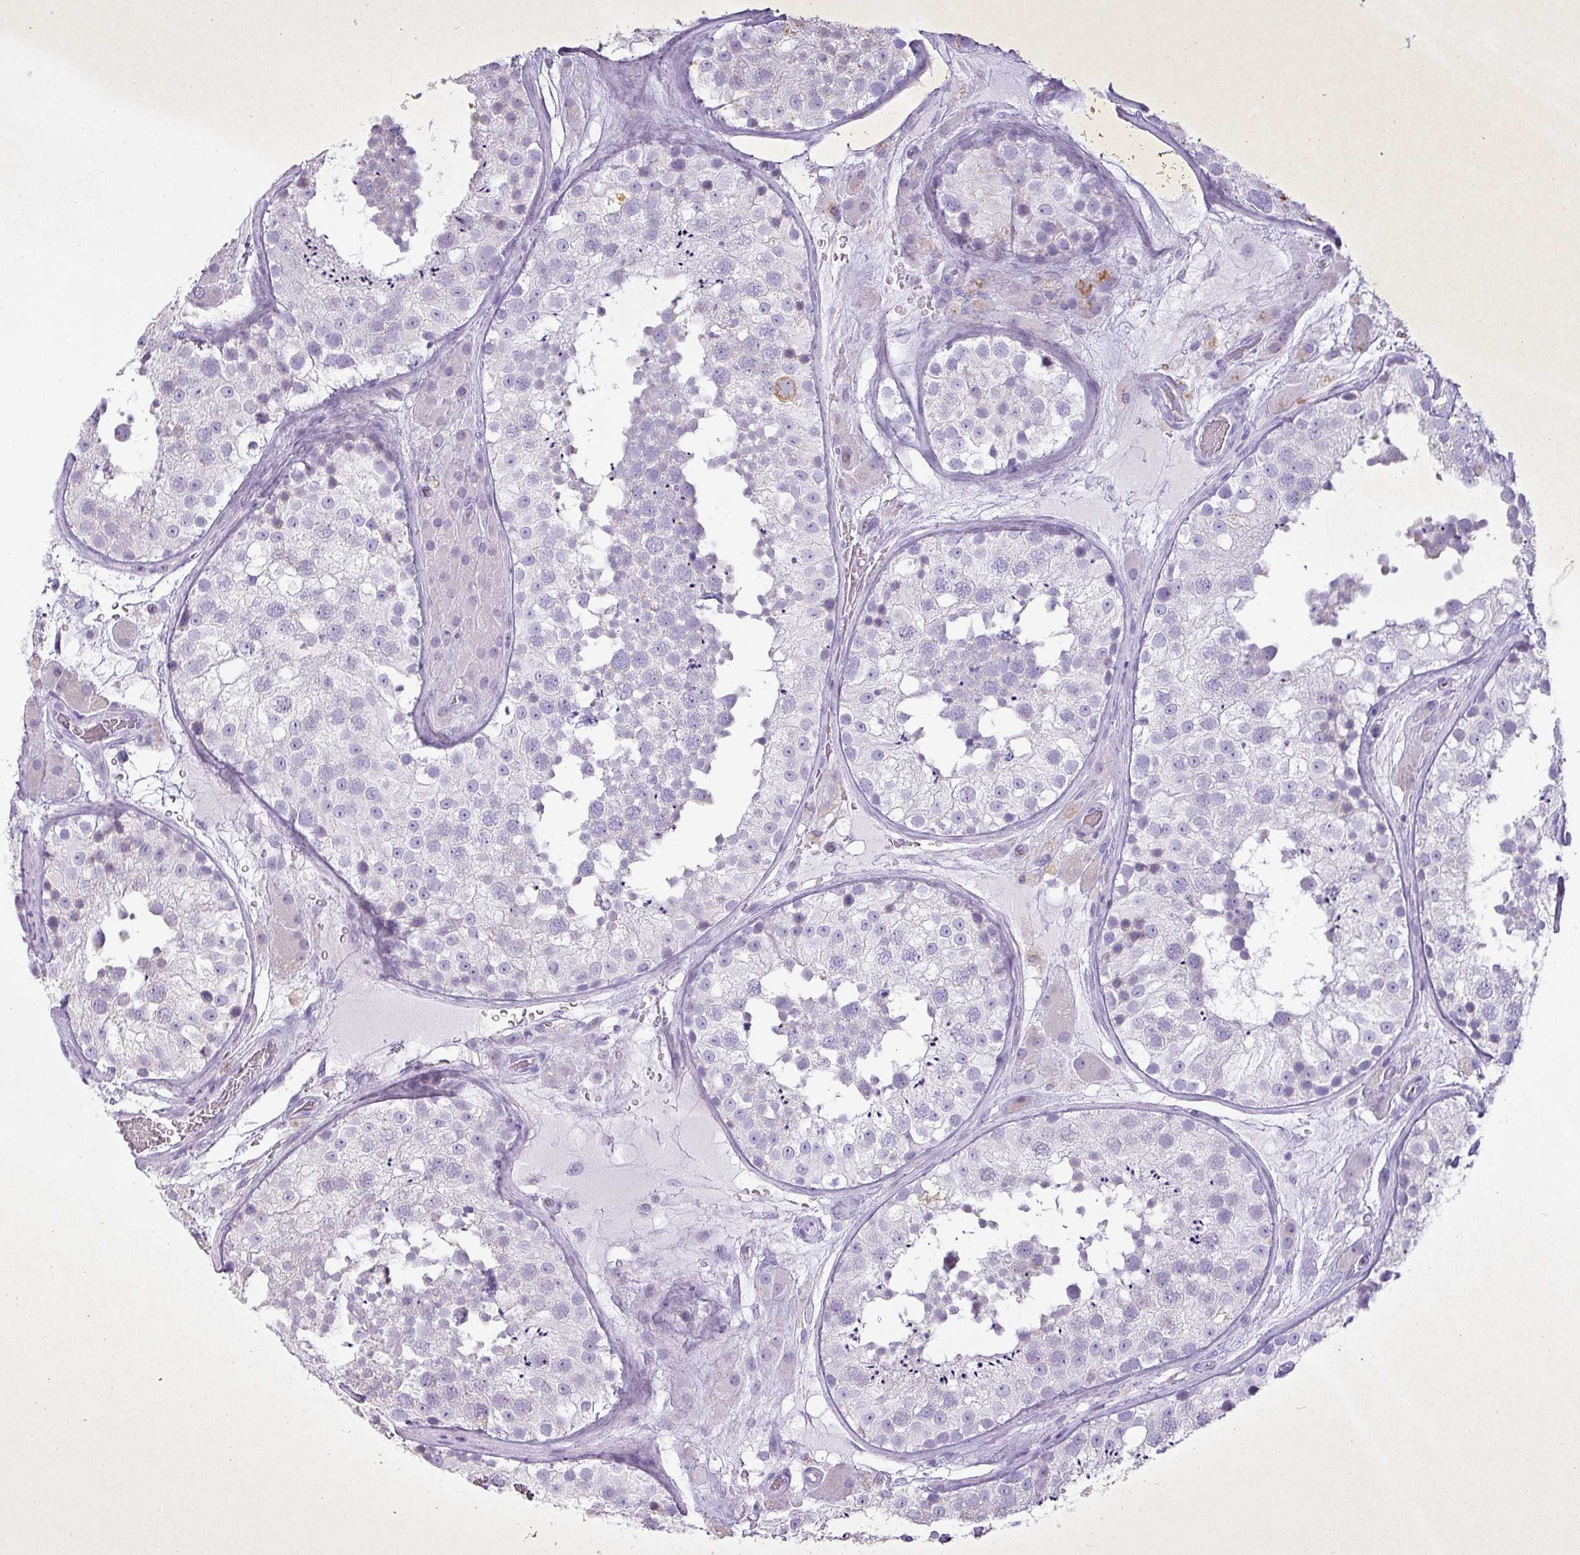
{"staining": {"intensity": "negative", "quantity": "none", "location": "none"}, "tissue": "testis", "cell_type": "Cells in seminiferous ducts", "image_type": "normal", "snomed": [{"axis": "morphology", "description": "Normal tissue, NOS"}, {"axis": "topography", "description": "Testis"}], "caption": "Immunohistochemistry (IHC) image of normal testis: human testis stained with DAB (3,3'-diaminobenzidine) exhibits no significant protein staining in cells in seminiferous ducts.", "gene": "PGA3", "patient": {"sex": "male", "age": 26}}